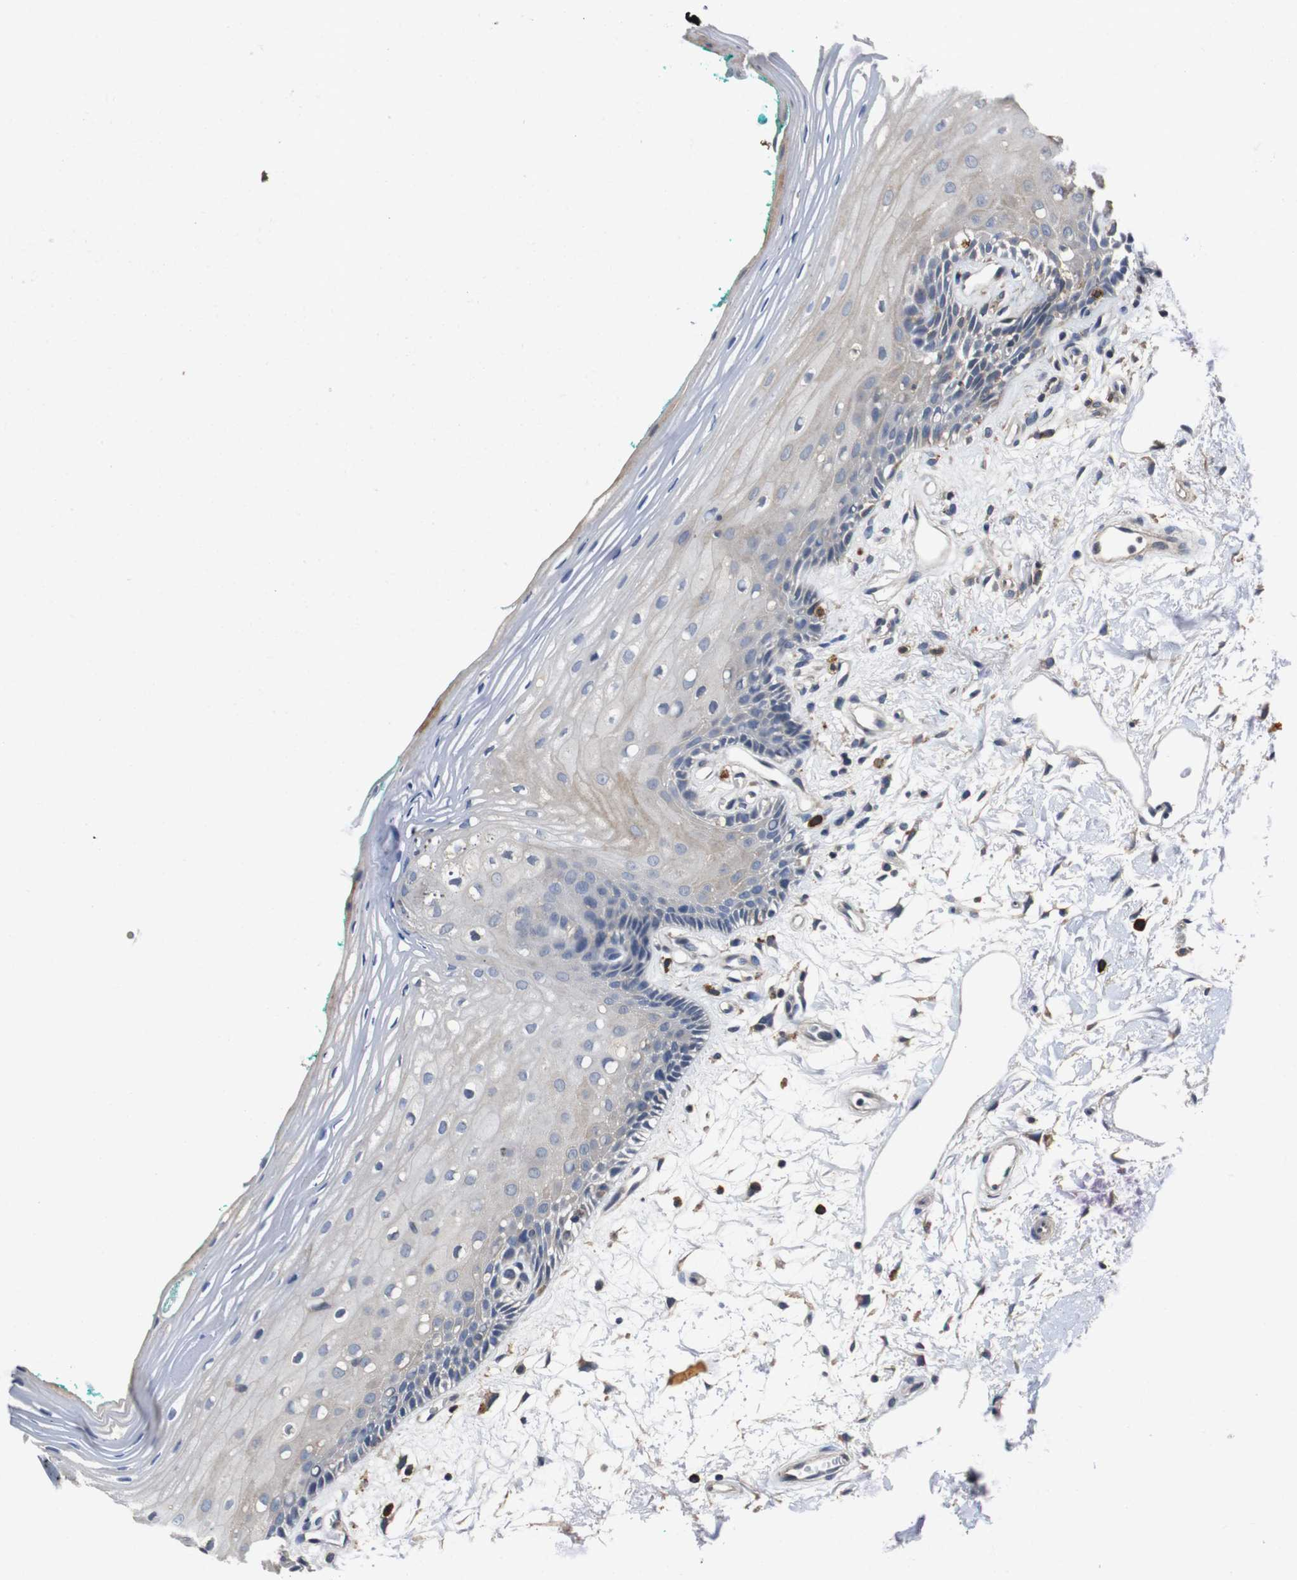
{"staining": {"intensity": "weak", "quantity": "<25%", "location": "cytoplasmic/membranous"}, "tissue": "oral mucosa", "cell_type": "Squamous epithelial cells", "image_type": "normal", "snomed": [{"axis": "morphology", "description": "Normal tissue, NOS"}, {"axis": "topography", "description": "Skeletal muscle"}, {"axis": "topography", "description": "Oral tissue"}, {"axis": "topography", "description": "Peripheral nerve tissue"}], "caption": "The histopathology image shows no significant staining in squamous epithelial cells of oral mucosa. (DAB (3,3'-diaminobenzidine) immunohistochemistry (IHC) visualized using brightfield microscopy, high magnification).", "gene": "GLIPR1", "patient": {"sex": "female", "age": 84}}